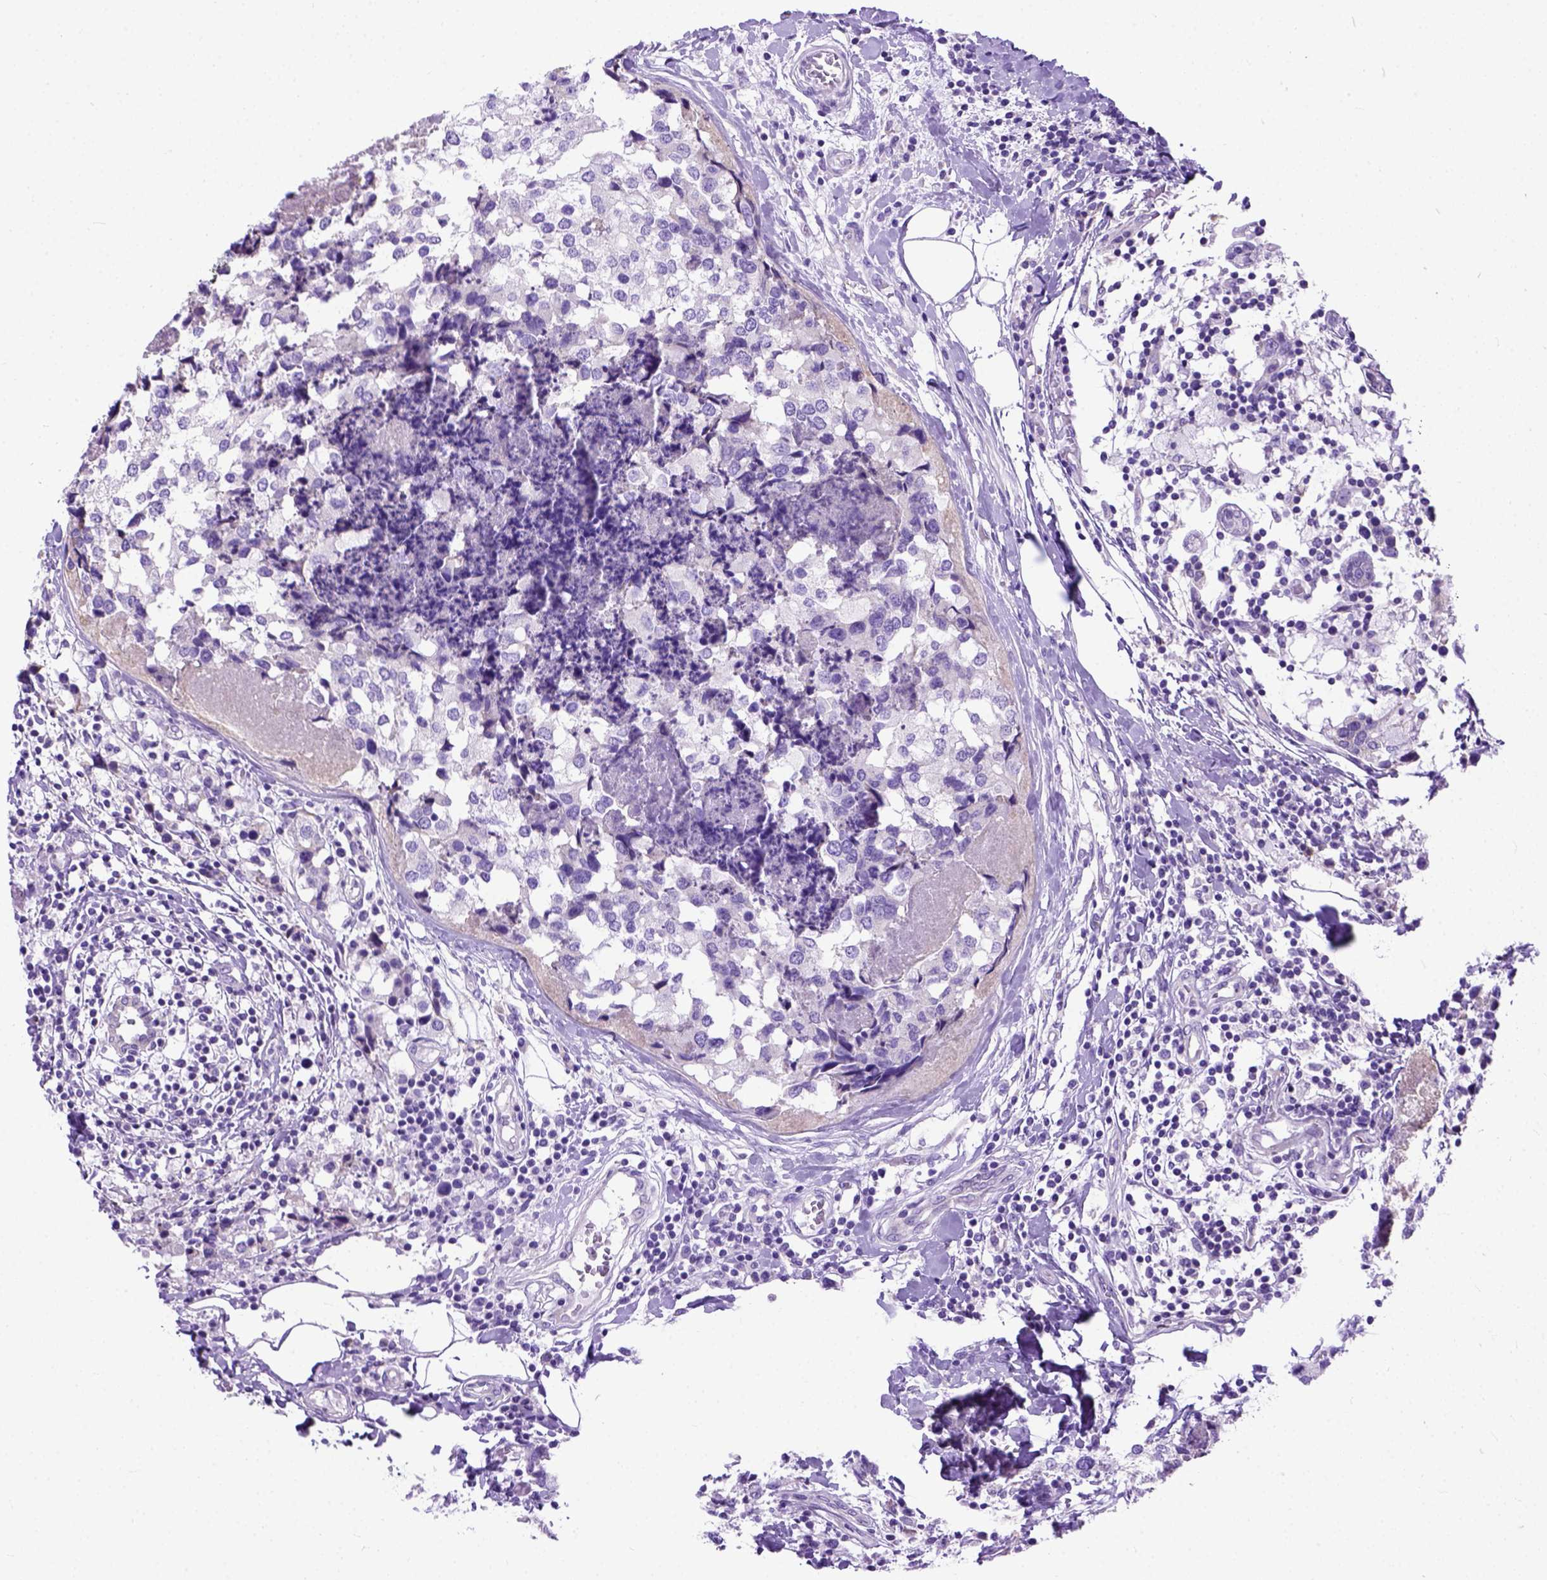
{"staining": {"intensity": "negative", "quantity": "none", "location": "none"}, "tissue": "breast cancer", "cell_type": "Tumor cells", "image_type": "cancer", "snomed": [{"axis": "morphology", "description": "Lobular carcinoma"}, {"axis": "topography", "description": "Breast"}], "caption": "Human breast lobular carcinoma stained for a protein using IHC shows no positivity in tumor cells.", "gene": "ODAD3", "patient": {"sex": "female", "age": 59}}